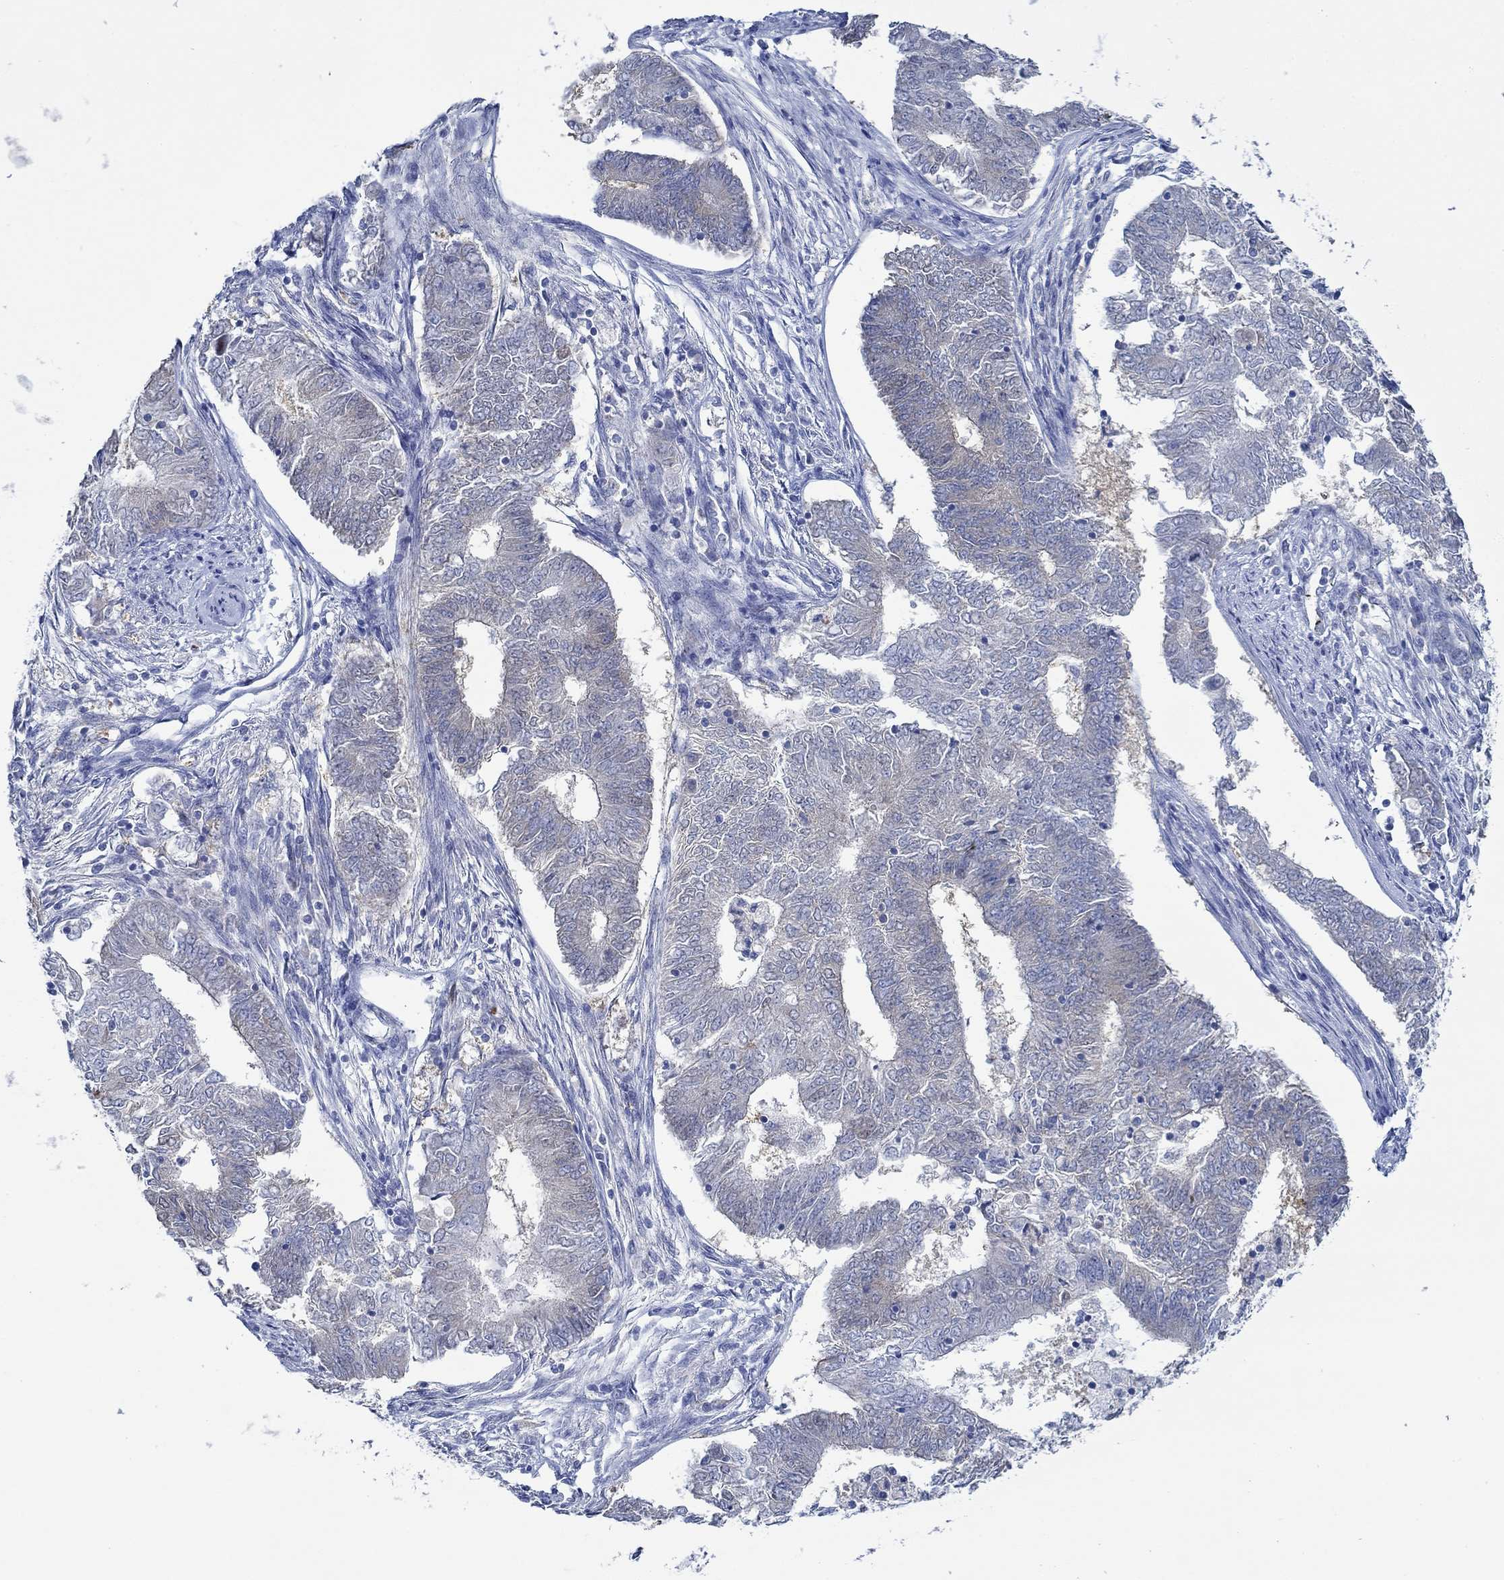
{"staining": {"intensity": "negative", "quantity": "none", "location": "none"}, "tissue": "endometrial cancer", "cell_type": "Tumor cells", "image_type": "cancer", "snomed": [{"axis": "morphology", "description": "Adenocarcinoma, NOS"}, {"axis": "topography", "description": "Endometrium"}], "caption": "High power microscopy image of an IHC photomicrograph of endometrial cancer, revealing no significant expression in tumor cells. (Stains: DAB IHC with hematoxylin counter stain, Microscopy: brightfield microscopy at high magnification).", "gene": "SLC27A3", "patient": {"sex": "female", "age": 62}}